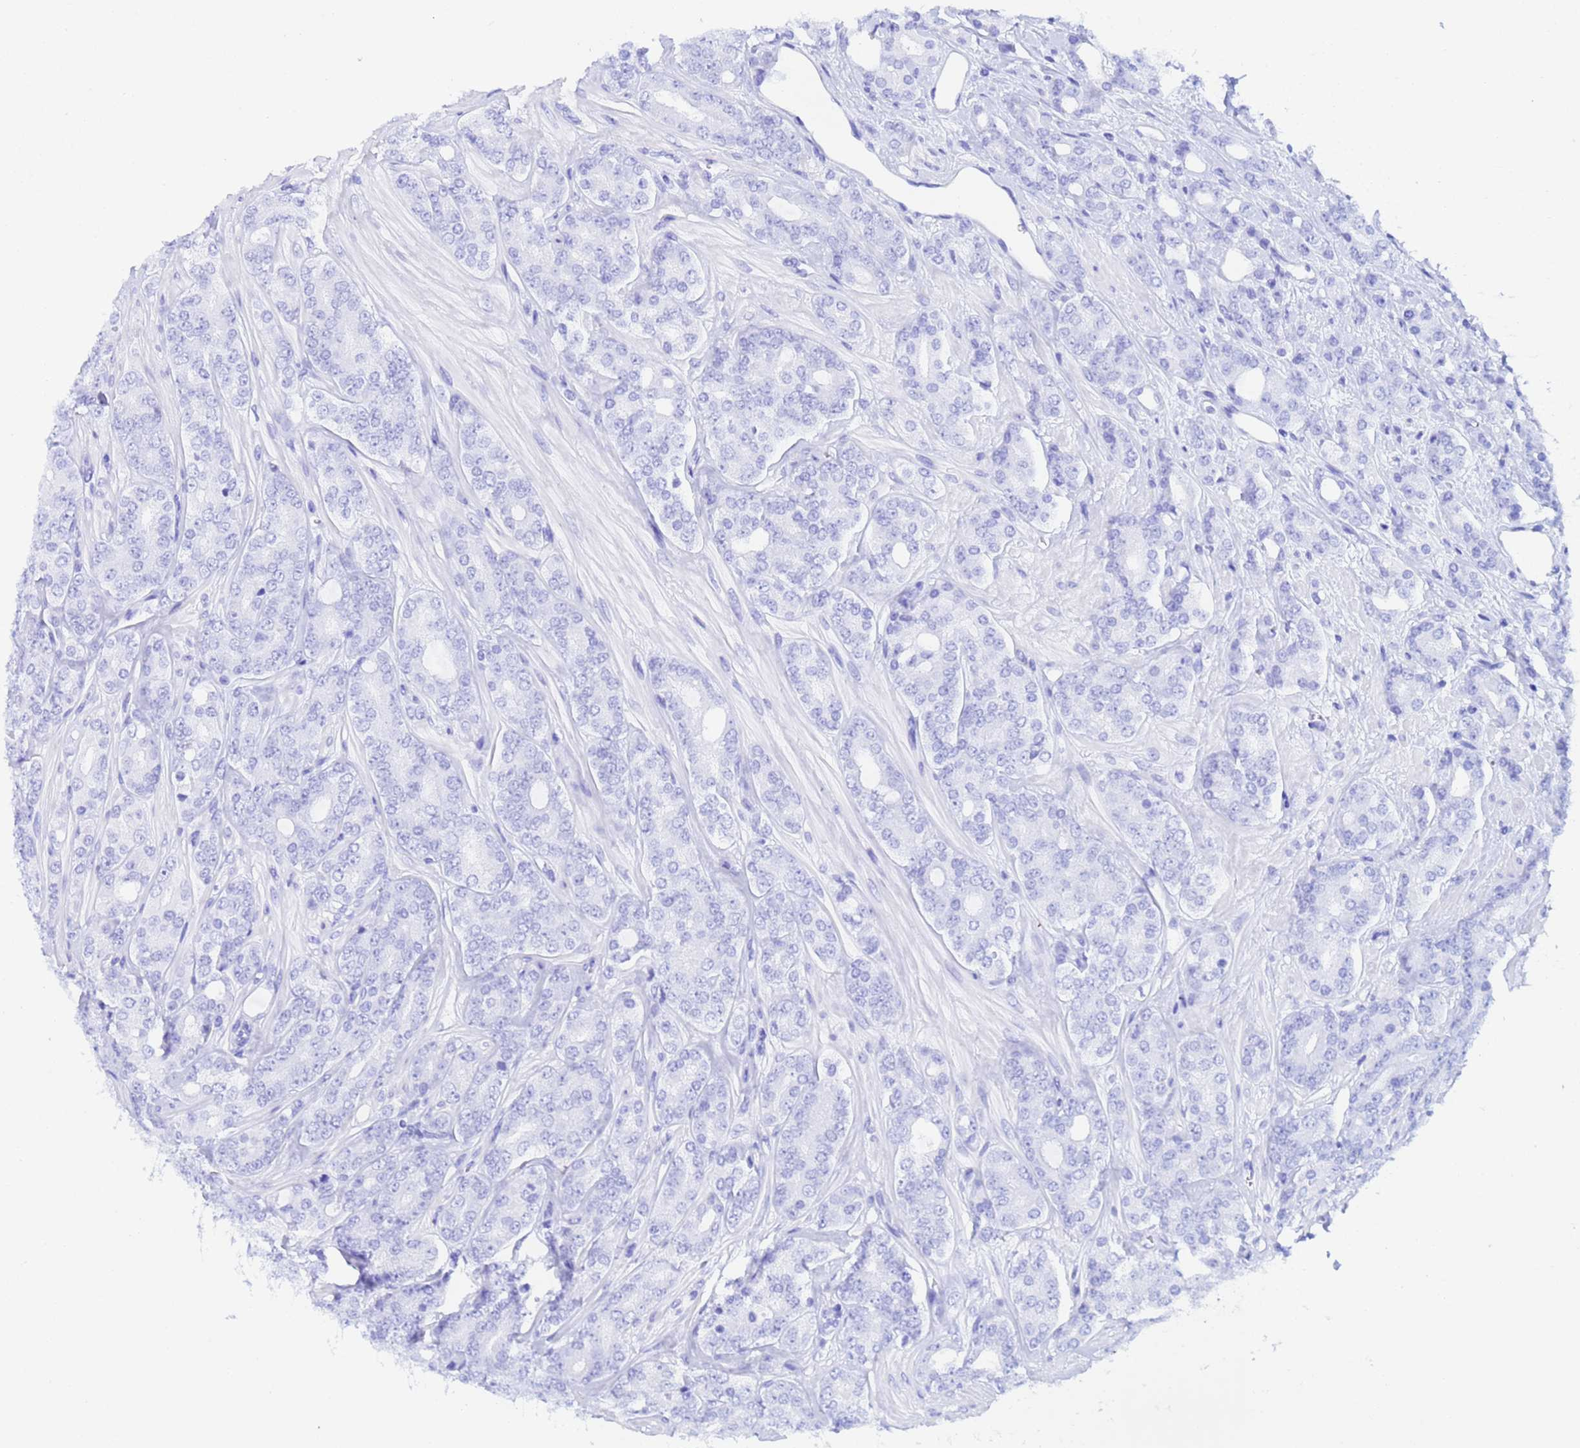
{"staining": {"intensity": "negative", "quantity": "none", "location": "none"}, "tissue": "prostate cancer", "cell_type": "Tumor cells", "image_type": "cancer", "snomed": [{"axis": "morphology", "description": "Adenocarcinoma, High grade"}, {"axis": "topography", "description": "Prostate"}], "caption": "Immunohistochemistry (IHC) image of neoplastic tissue: prostate high-grade adenocarcinoma stained with DAB (3,3'-diaminobenzidine) reveals no significant protein positivity in tumor cells. The staining was performed using DAB (3,3'-diaminobenzidine) to visualize the protein expression in brown, while the nuclei were stained in blue with hematoxylin (Magnification: 20x).", "gene": "TRIP6", "patient": {"sex": "male", "age": 62}}